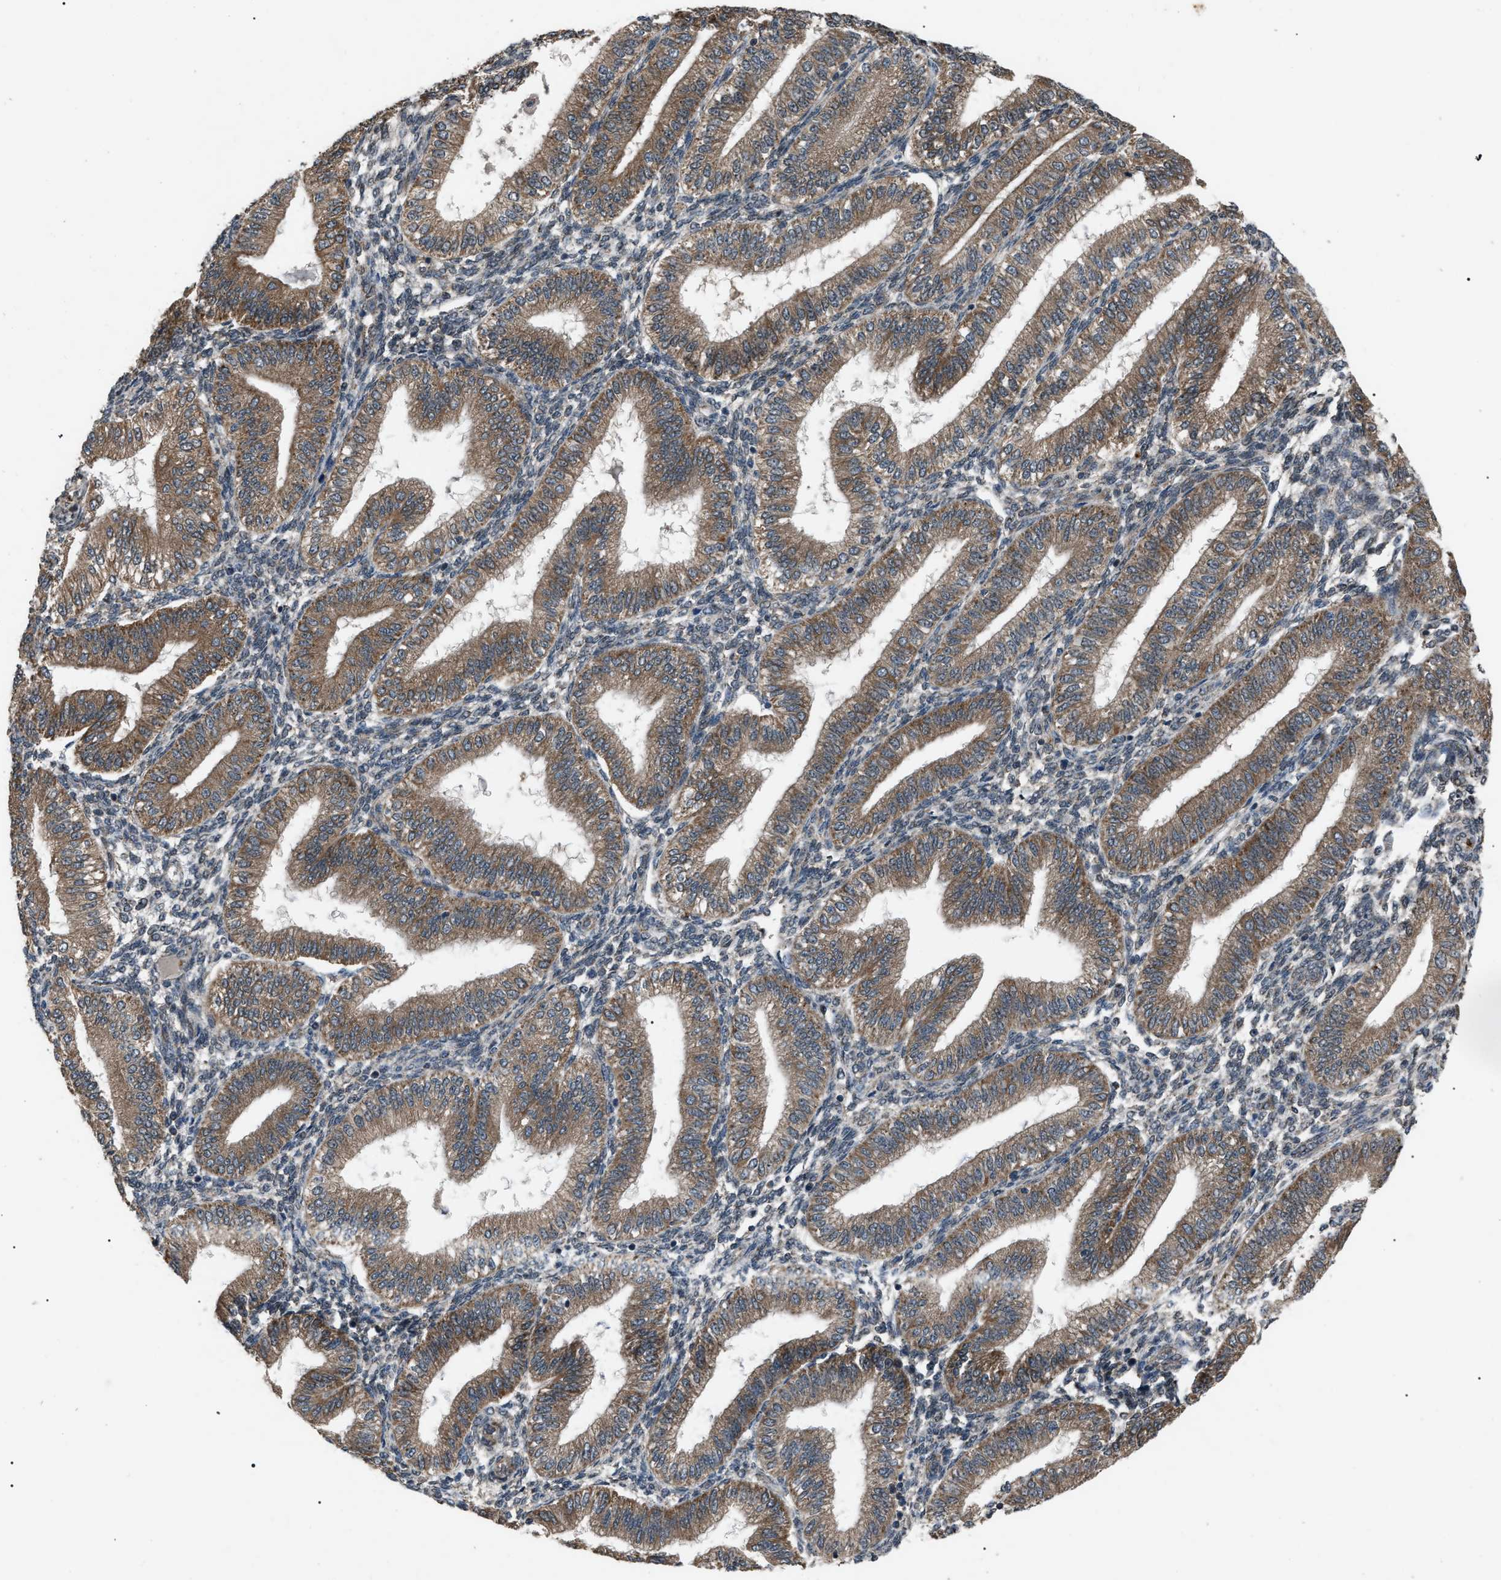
{"staining": {"intensity": "weak", "quantity": "<25%", "location": "cytoplasmic/membranous"}, "tissue": "endometrium", "cell_type": "Cells in endometrial stroma", "image_type": "normal", "snomed": [{"axis": "morphology", "description": "Normal tissue, NOS"}, {"axis": "topography", "description": "Endometrium"}], "caption": "Immunohistochemistry of benign endometrium demonstrates no expression in cells in endometrial stroma. (IHC, brightfield microscopy, high magnification).", "gene": "ZFAND2A", "patient": {"sex": "female", "age": 39}}